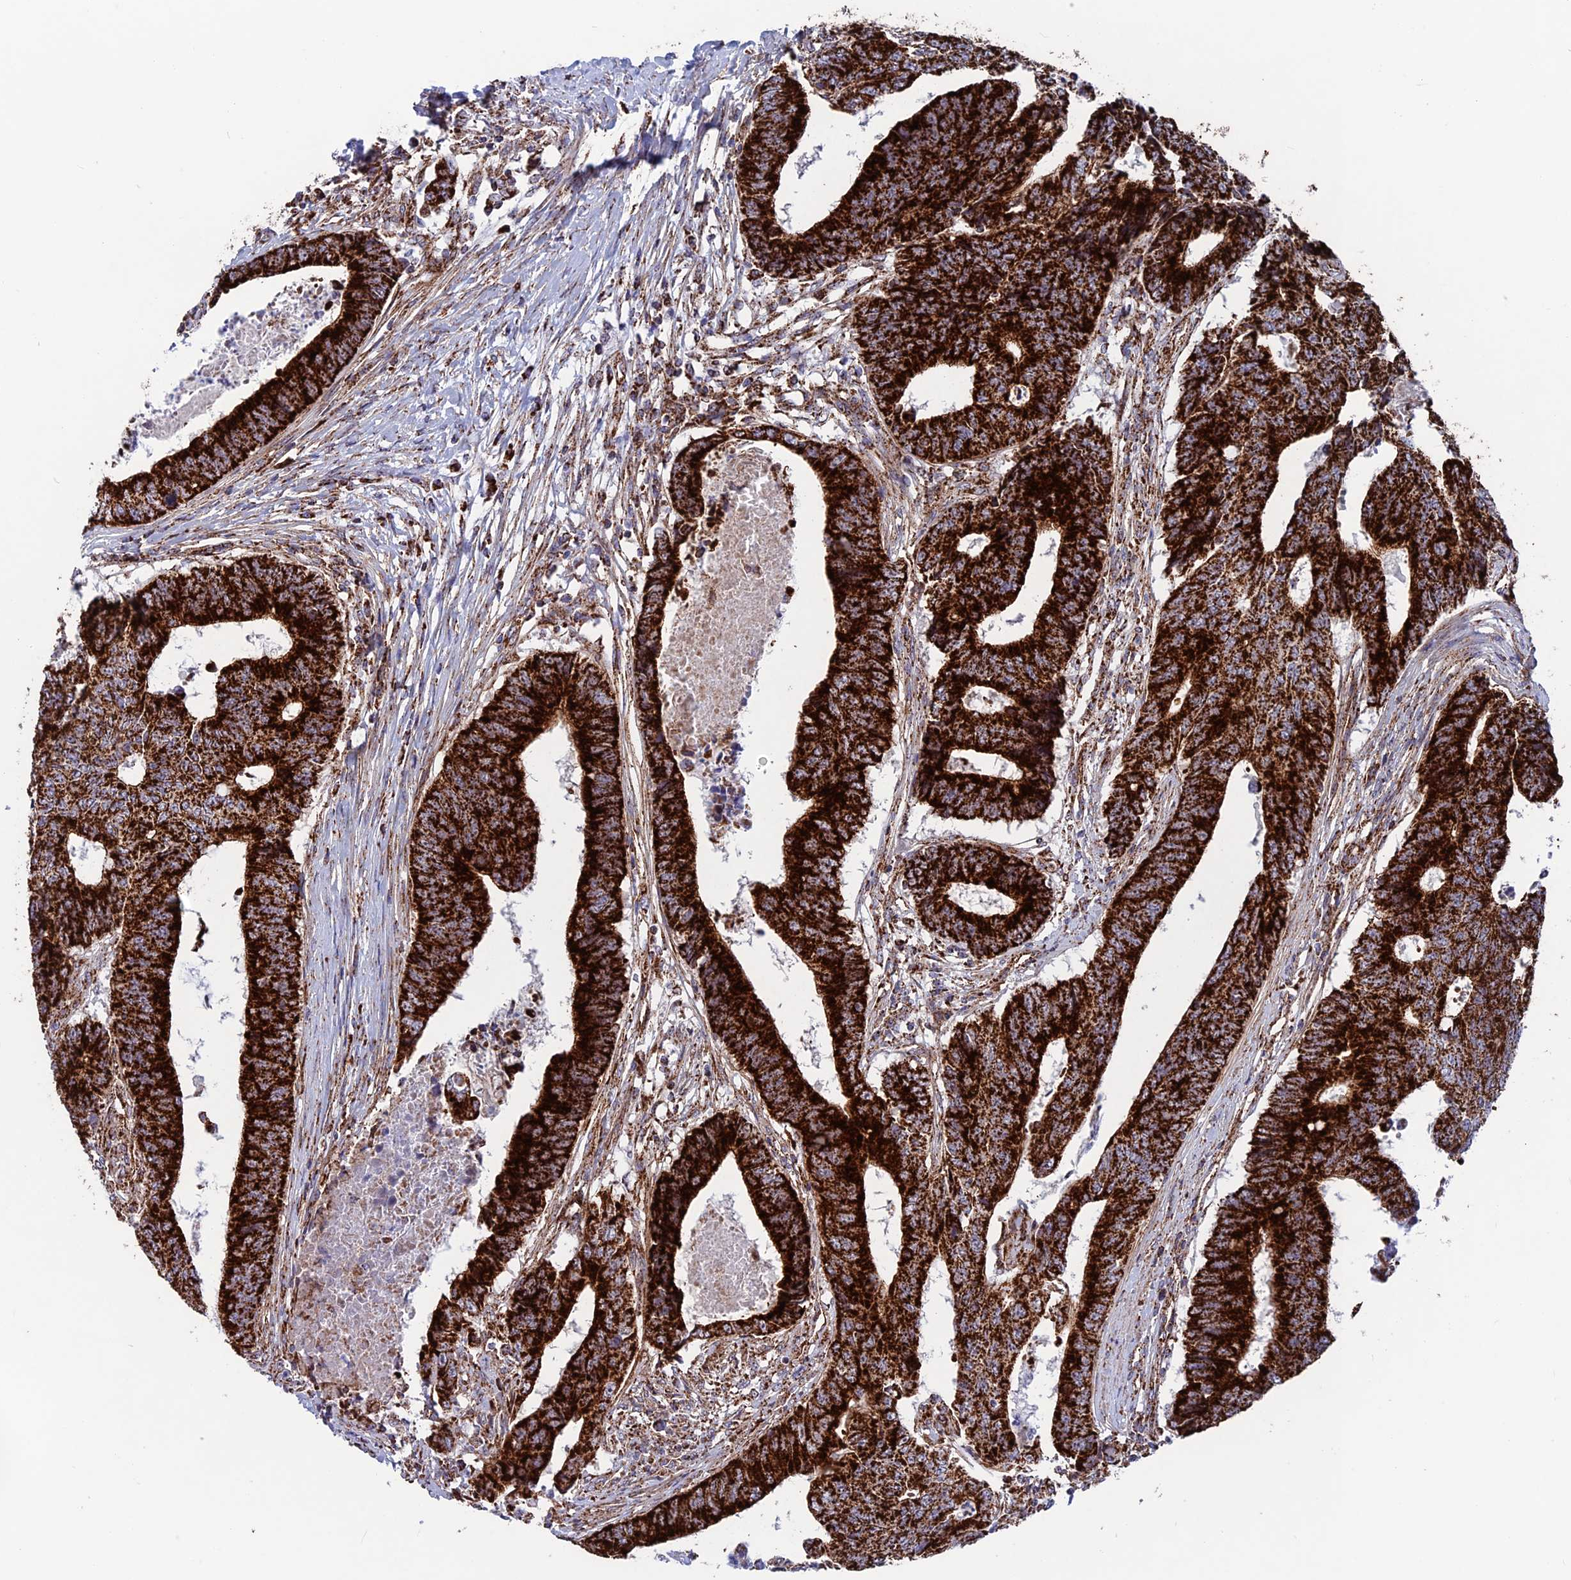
{"staining": {"intensity": "strong", "quantity": ">75%", "location": "cytoplasmic/membranous"}, "tissue": "colorectal cancer", "cell_type": "Tumor cells", "image_type": "cancer", "snomed": [{"axis": "morphology", "description": "Adenocarcinoma, NOS"}, {"axis": "topography", "description": "Rectum"}], "caption": "A photomicrograph showing strong cytoplasmic/membranous staining in approximately >75% of tumor cells in colorectal cancer (adenocarcinoma), as visualized by brown immunohistochemical staining.", "gene": "MRPS18B", "patient": {"sex": "male", "age": 84}}